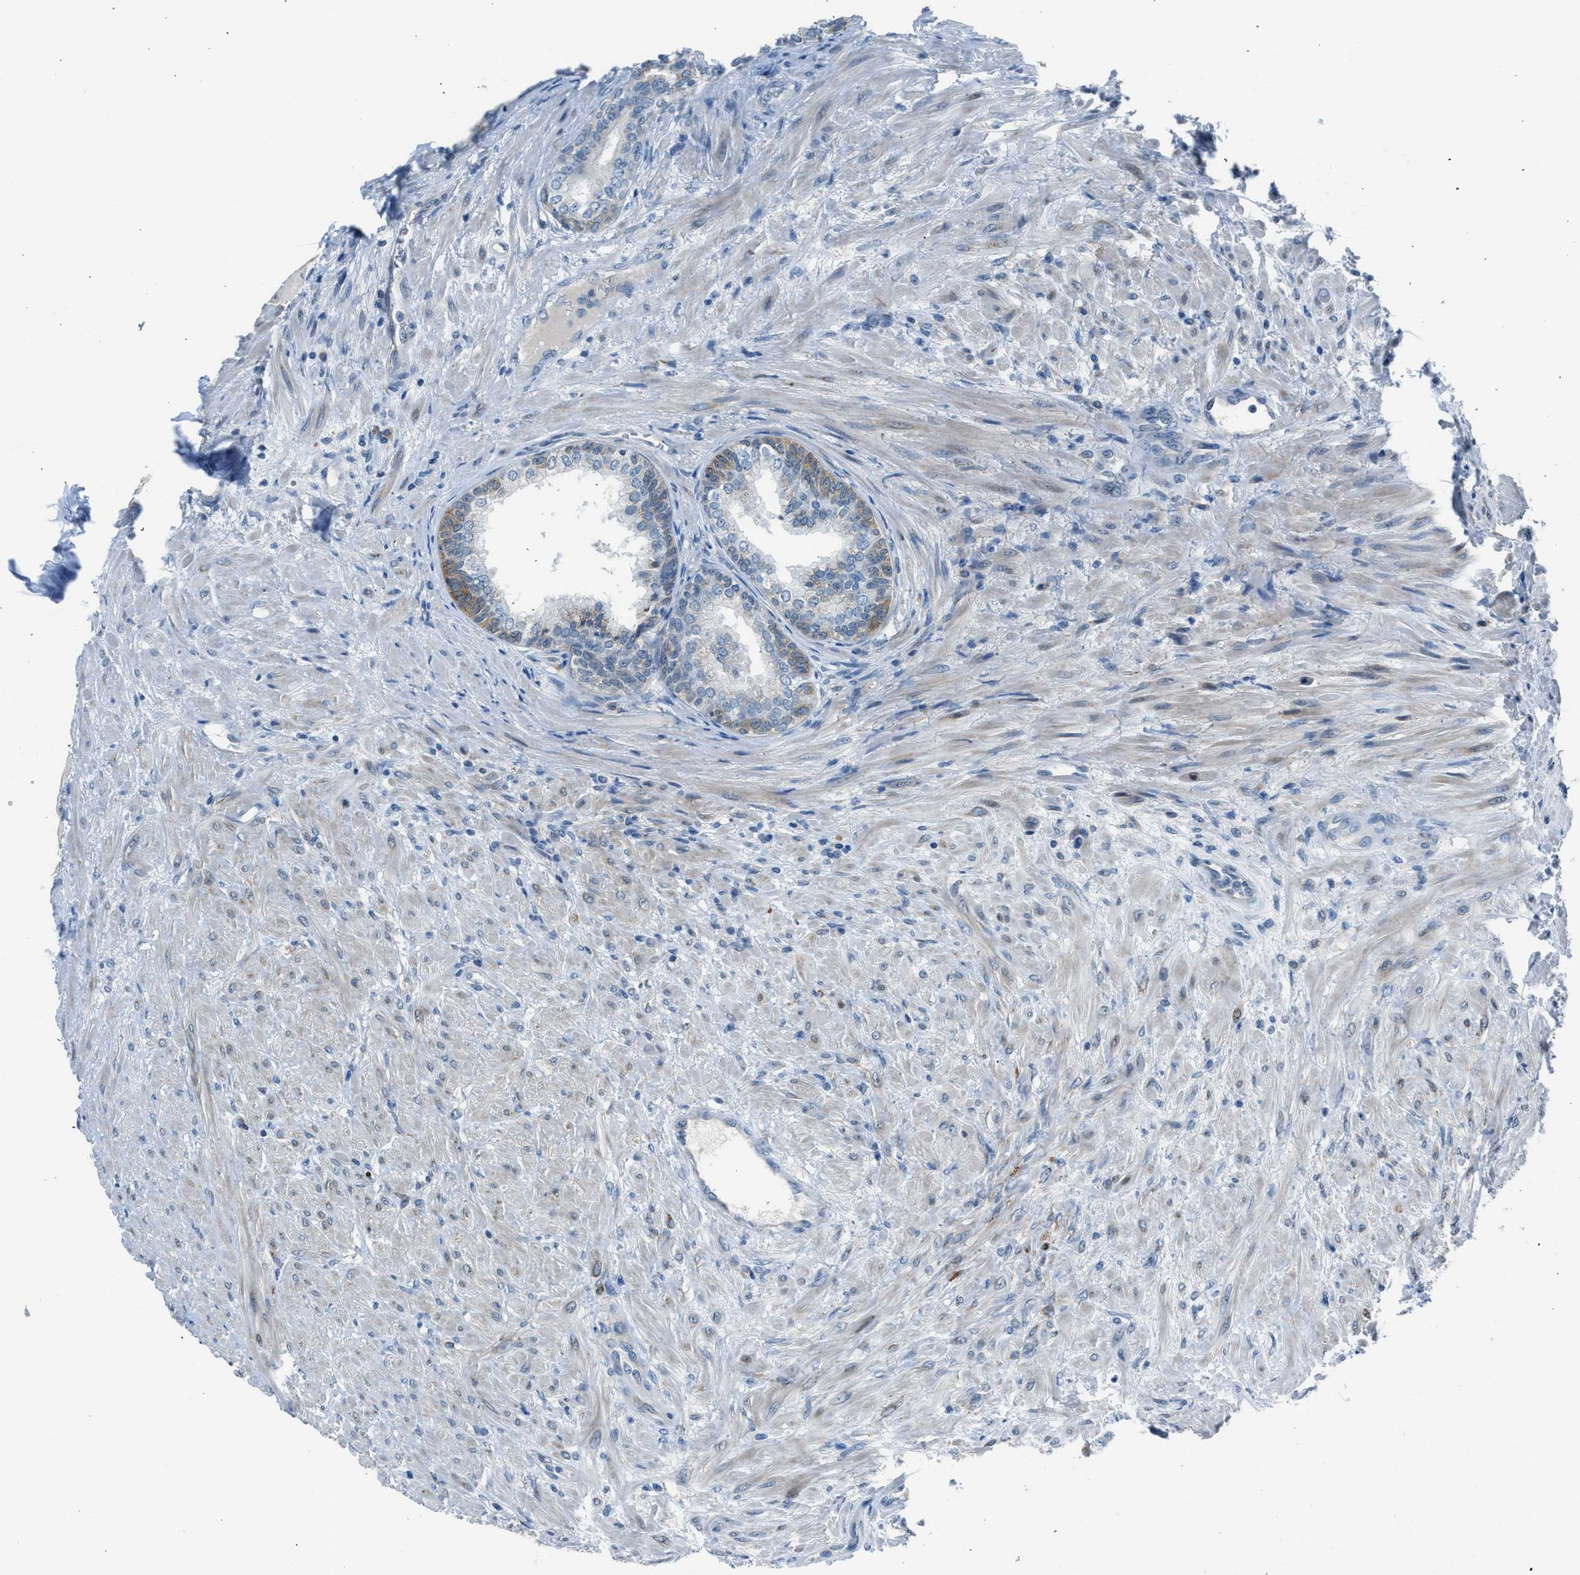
{"staining": {"intensity": "weak", "quantity": "<25%", "location": "cytoplasmic/membranous"}, "tissue": "prostate", "cell_type": "Glandular cells", "image_type": "normal", "snomed": [{"axis": "morphology", "description": "Normal tissue, NOS"}, {"axis": "topography", "description": "Prostate"}], "caption": "Unremarkable prostate was stained to show a protein in brown. There is no significant staining in glandular cells. (DAB immunohistochemistry with hematoxylin counter stain).", "gene": "RNF41", "patient": {"sex": "male", "age": 76}}